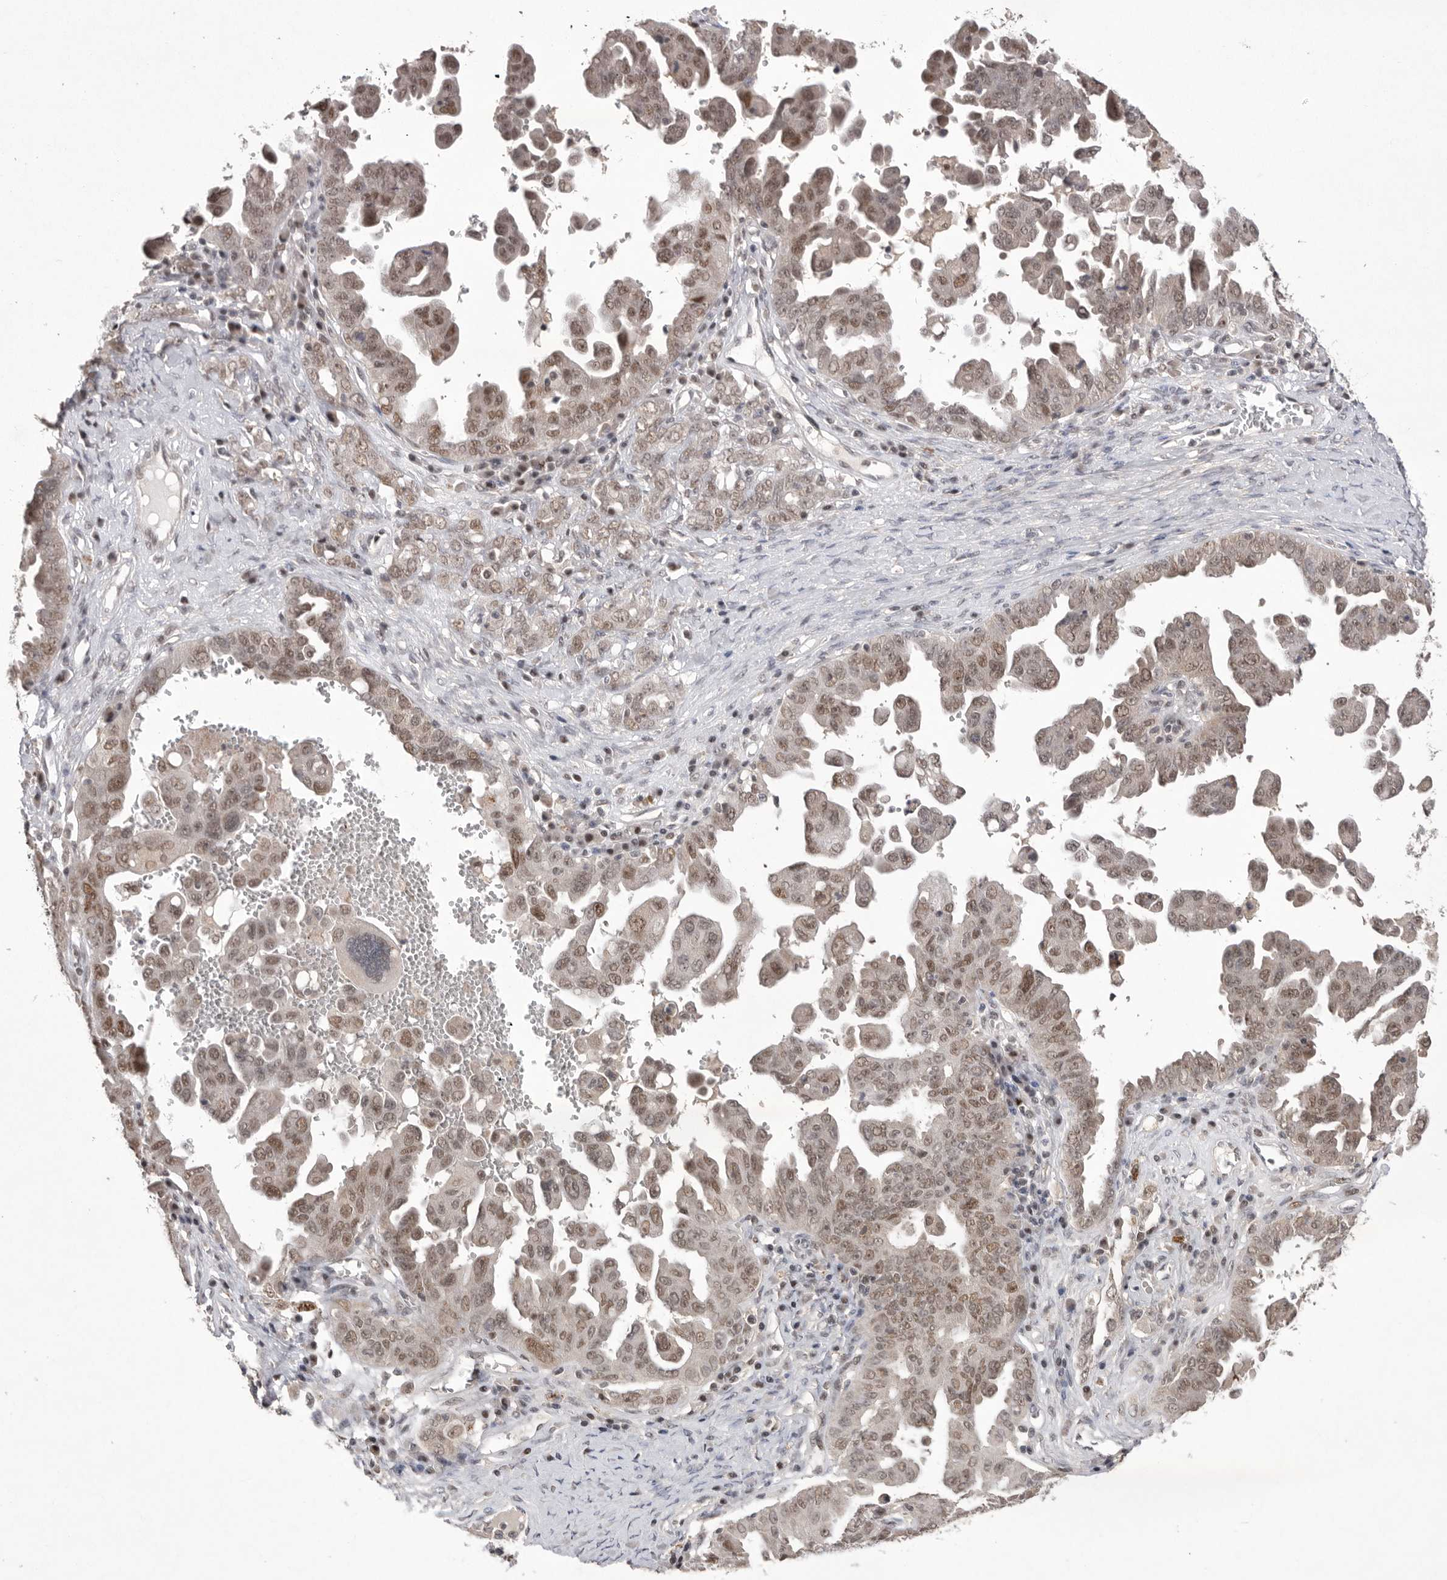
{"staining": {"intensity": "moderate", "quantity": ">75%", "location": "nuclear"}, "tissue": "ovarian cancer", "cell_type": "Tumor cells", "image_type": "cancer", "snomed": [{"axis": "morphology", "description": "Carcinoma, endometroid"}, {"axis": "topography", "description": "Ovary"}], "caption": "Protein analysis of ovarian cancer (endometroid carcinoma) tissue shows moderate nuclear staining in approximately >75% of tumor cells. (Stains: DAB (3,3'-diaminobenzidine) in brown, nuclei in blue, Microscopy: brightfield microscopy at high magnification).", "gene": "HUS1", "patient": {"sex": "female", "age": 62}}